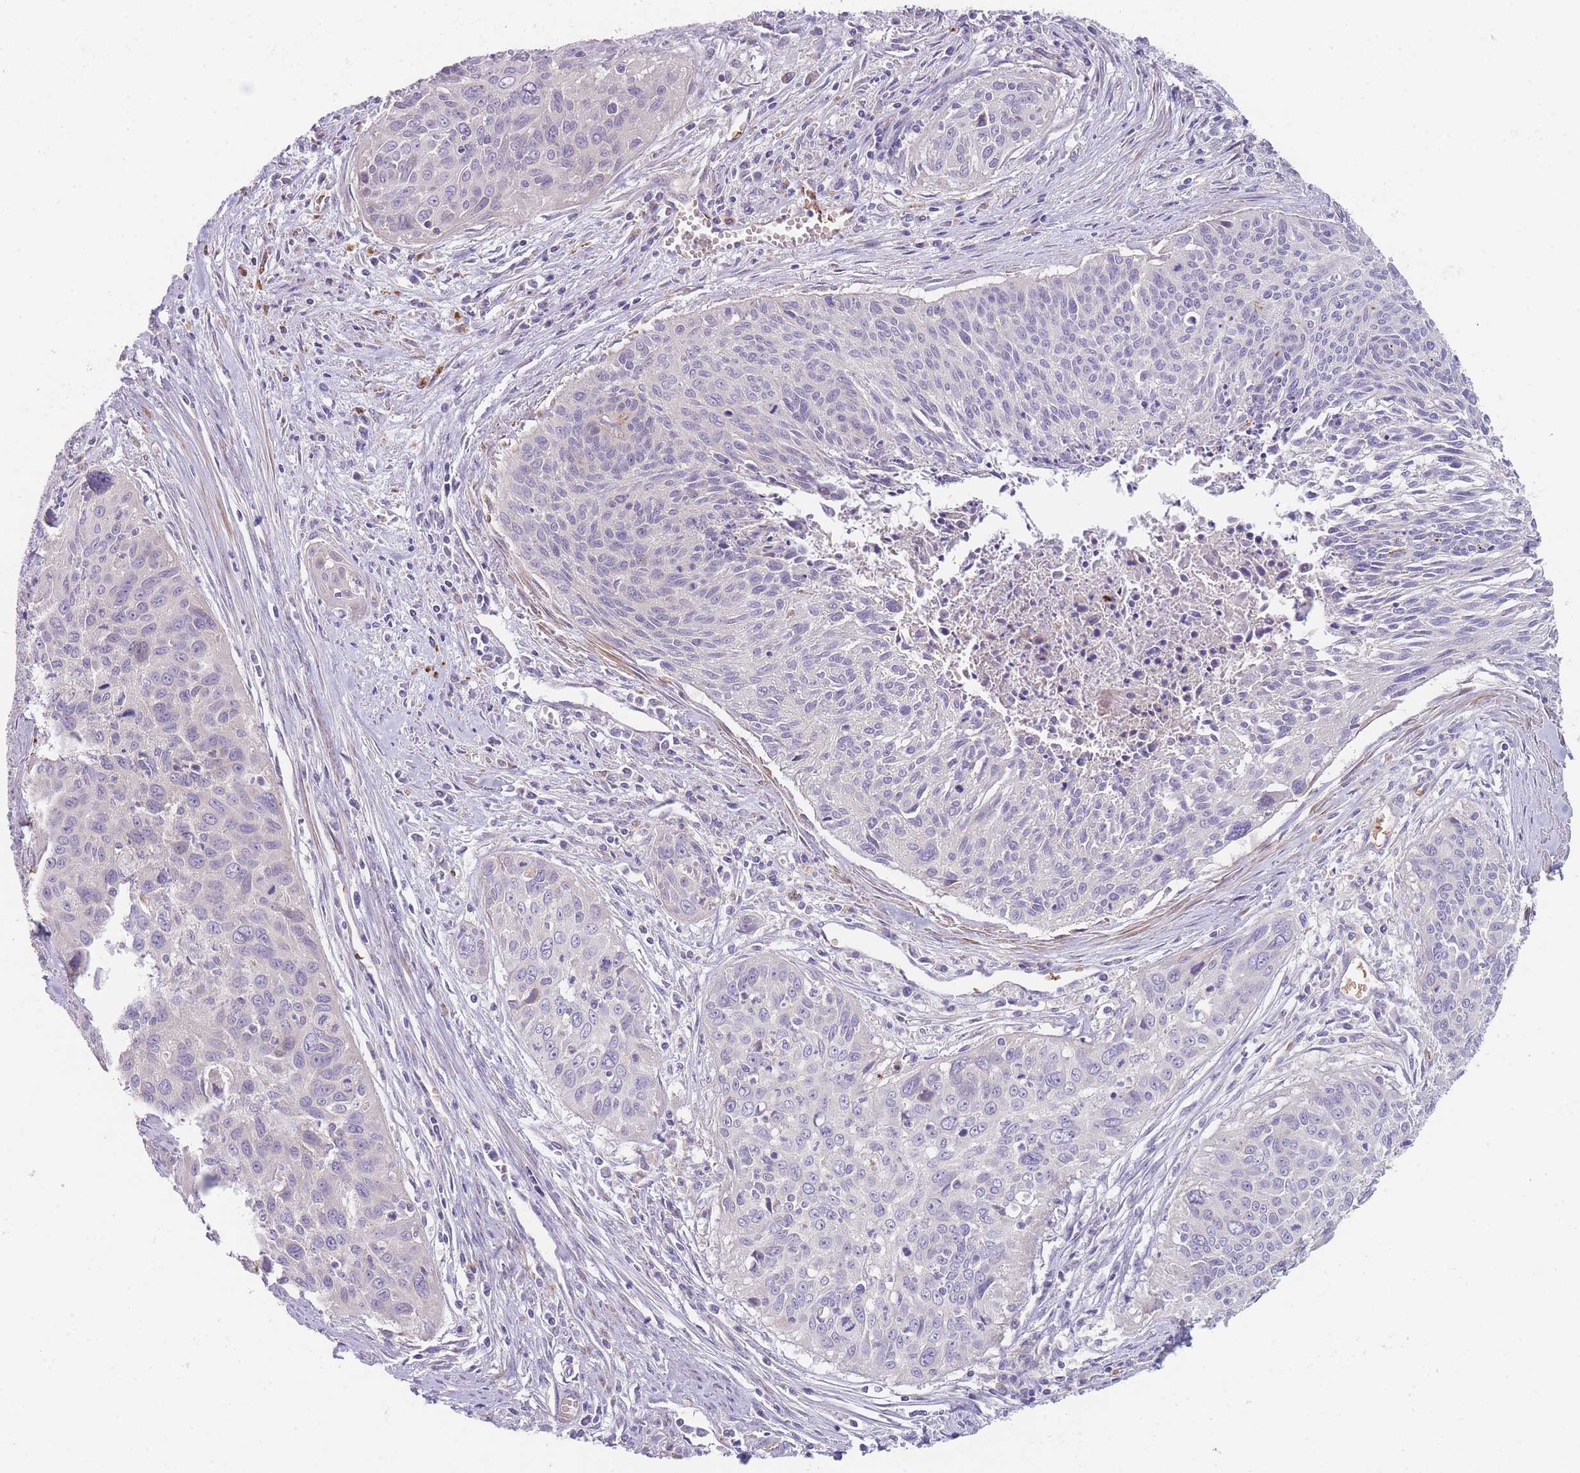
{"staining": {"intensity": "negative", "quantity": "none", "location": "none"}, "tissue": "cervical cancer", "cell_type": "Tumor cells", "image_type": "cancer", "snomed": [{"axis": "morphology", "description": "Squamous cell carcinoma, NOS"}, {"axis": "topography", "description": "Cervix"}], "caption": "An IHC micrograph of cervical cancer is shown. There is no staining in tumor cells of cervical cancer. The staining was performed using DAB (3,3'-diaminobenzidine) to visualize the protein expression in brown, while the nuclei were stained in blue with hematoxylin (Magnification: 20x).", "gene": "SMPD4", "patient": {"sex": "female", "age": 55}}